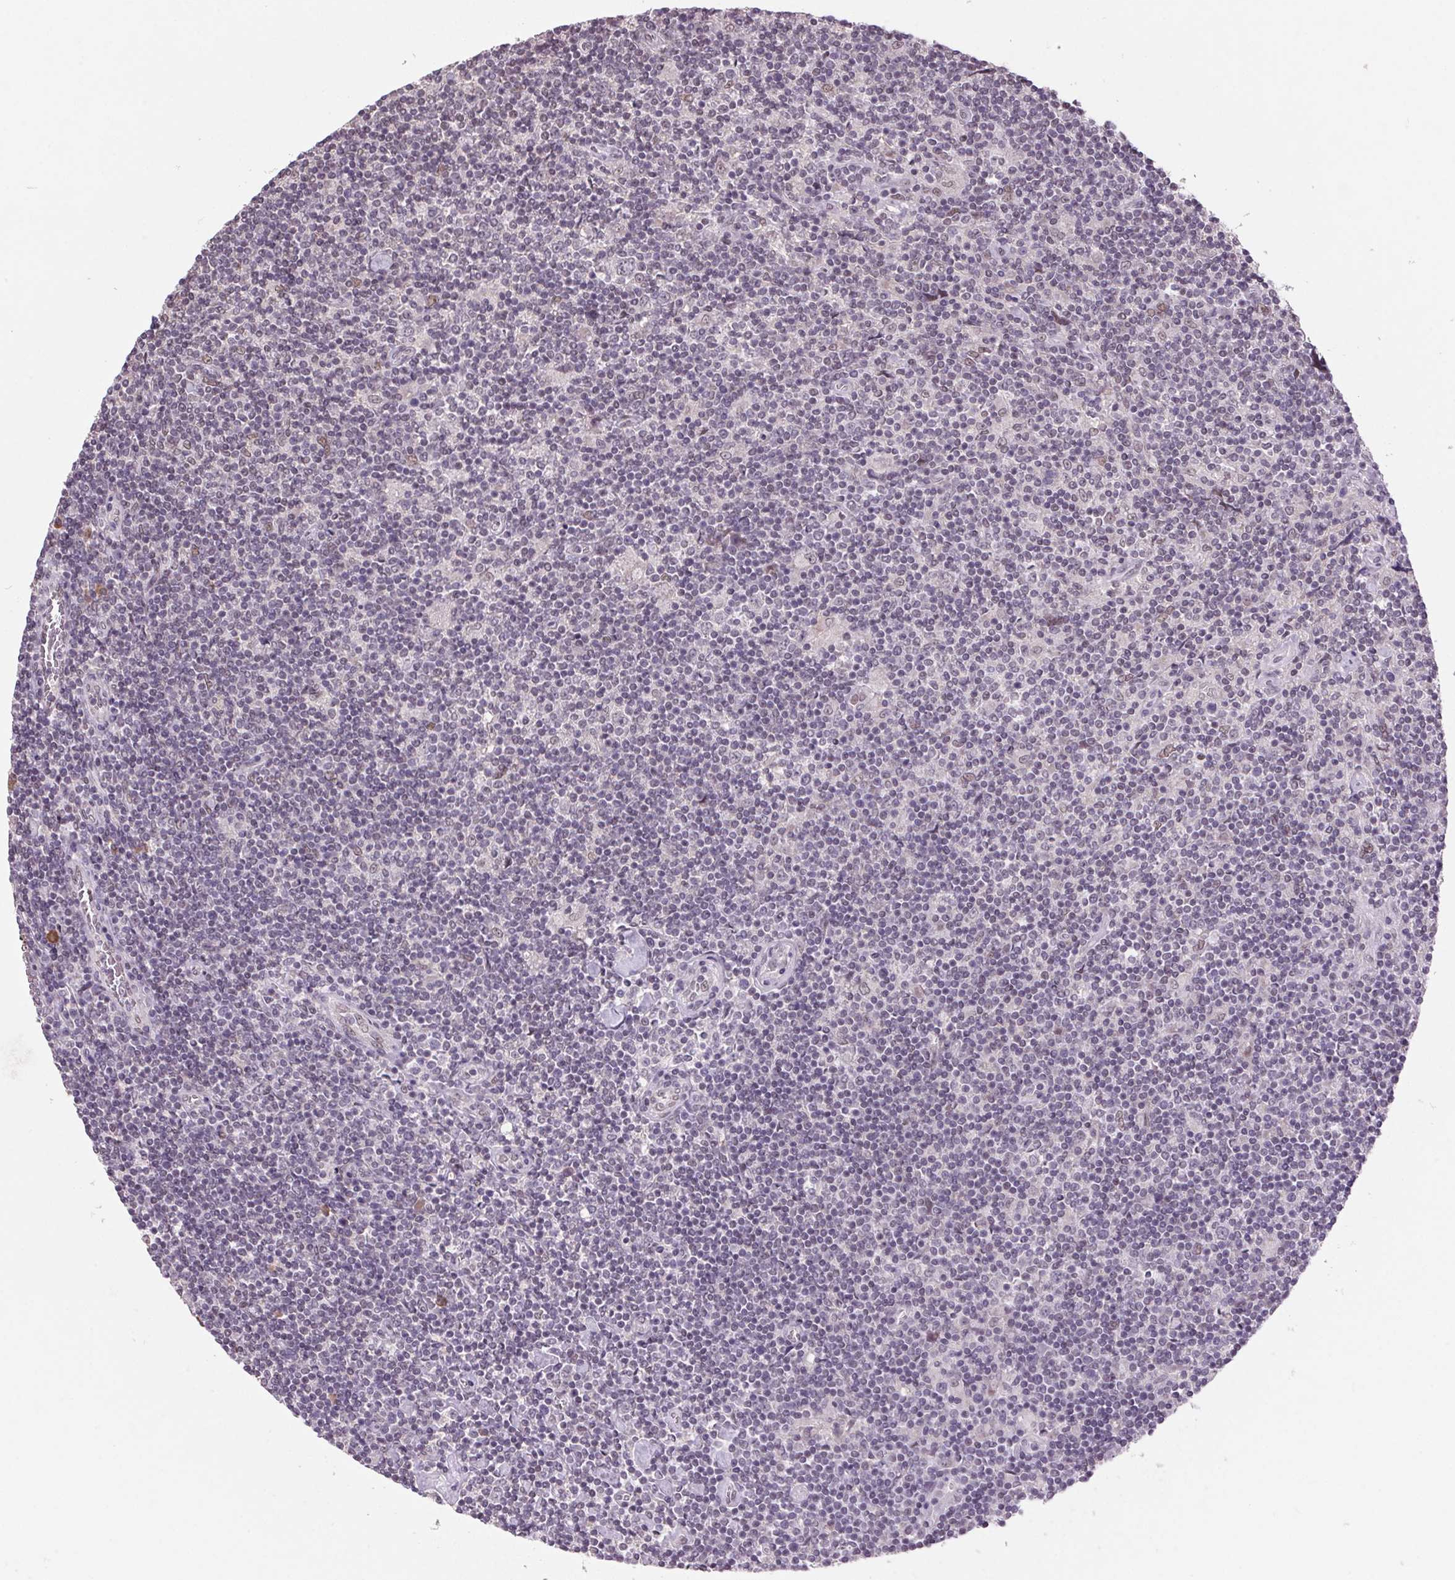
{"staining": {"intensity": "negative", "quantity": "none", "location": "none"}, "tissue": "lymphoma", "cell_type": "Tumor cells", "image_type": "cancer", "snomed": [{"axis": "morphology", "description": "Hodgkin's disease, NOS"}, {"axis": "topography", "description": "Lymph node"}], "caption": "IHC photomicrograph of Hodgkin's disease stained for a protein (brown), which shows no expression in tumor cells.", "gene": "ZBTB4", "patient": {"sex": "male", "age": 40}}